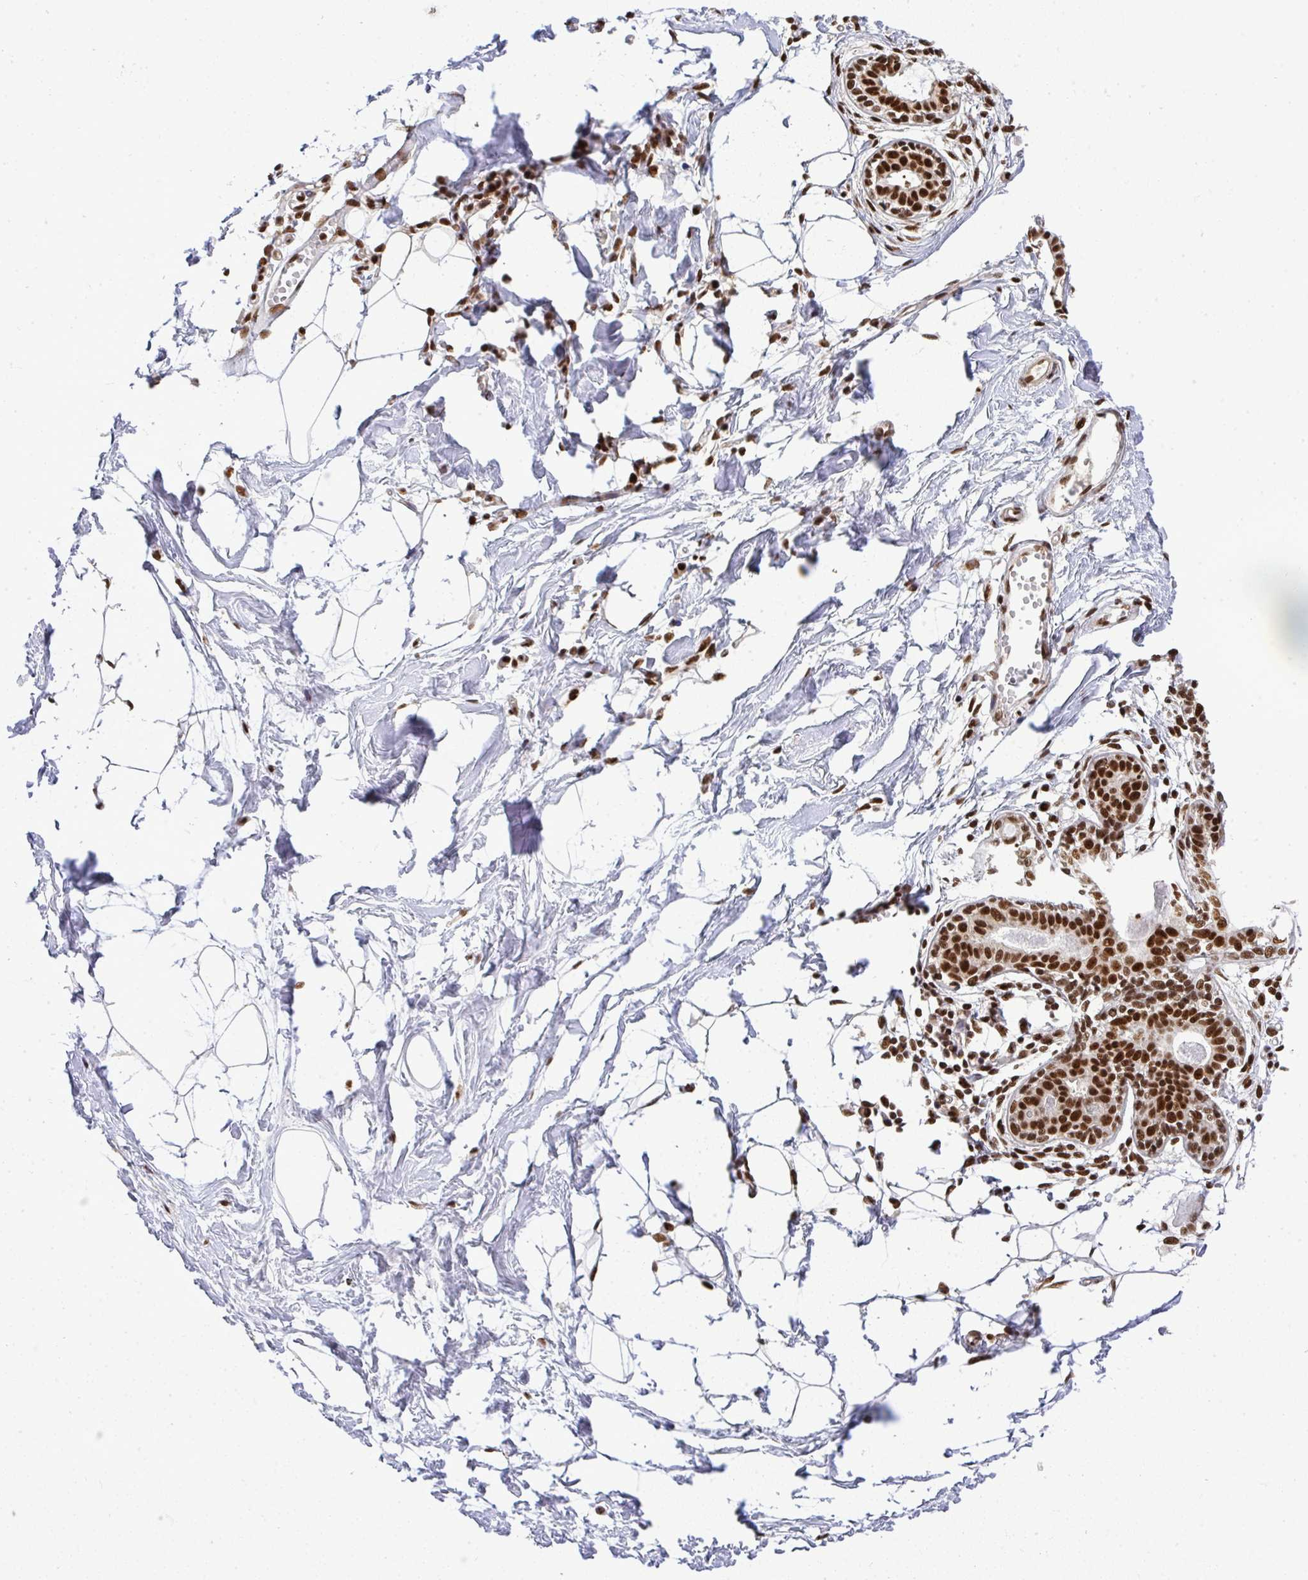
{"staining": {"intensity": "moderate", "quantity": "25%-75%", "location": "nuclear"}, "tissue": "breast", "cell_type": "Adipocytes", "image_type": "normal", "snomed": [{"axis": "morphology", "description": "Normal tissue, NOS"}, {"axis": "topography", "description": "Breast"}], "caption": "Breast stained with IHC shows moderate nuclear expression in approximately 25%-75% of adipocytes. (DAB = brown stain, brightfield microscopy at high magnification).", "gene": "U2AF1L4", "patient": {"sex": "female", "age": 45}}